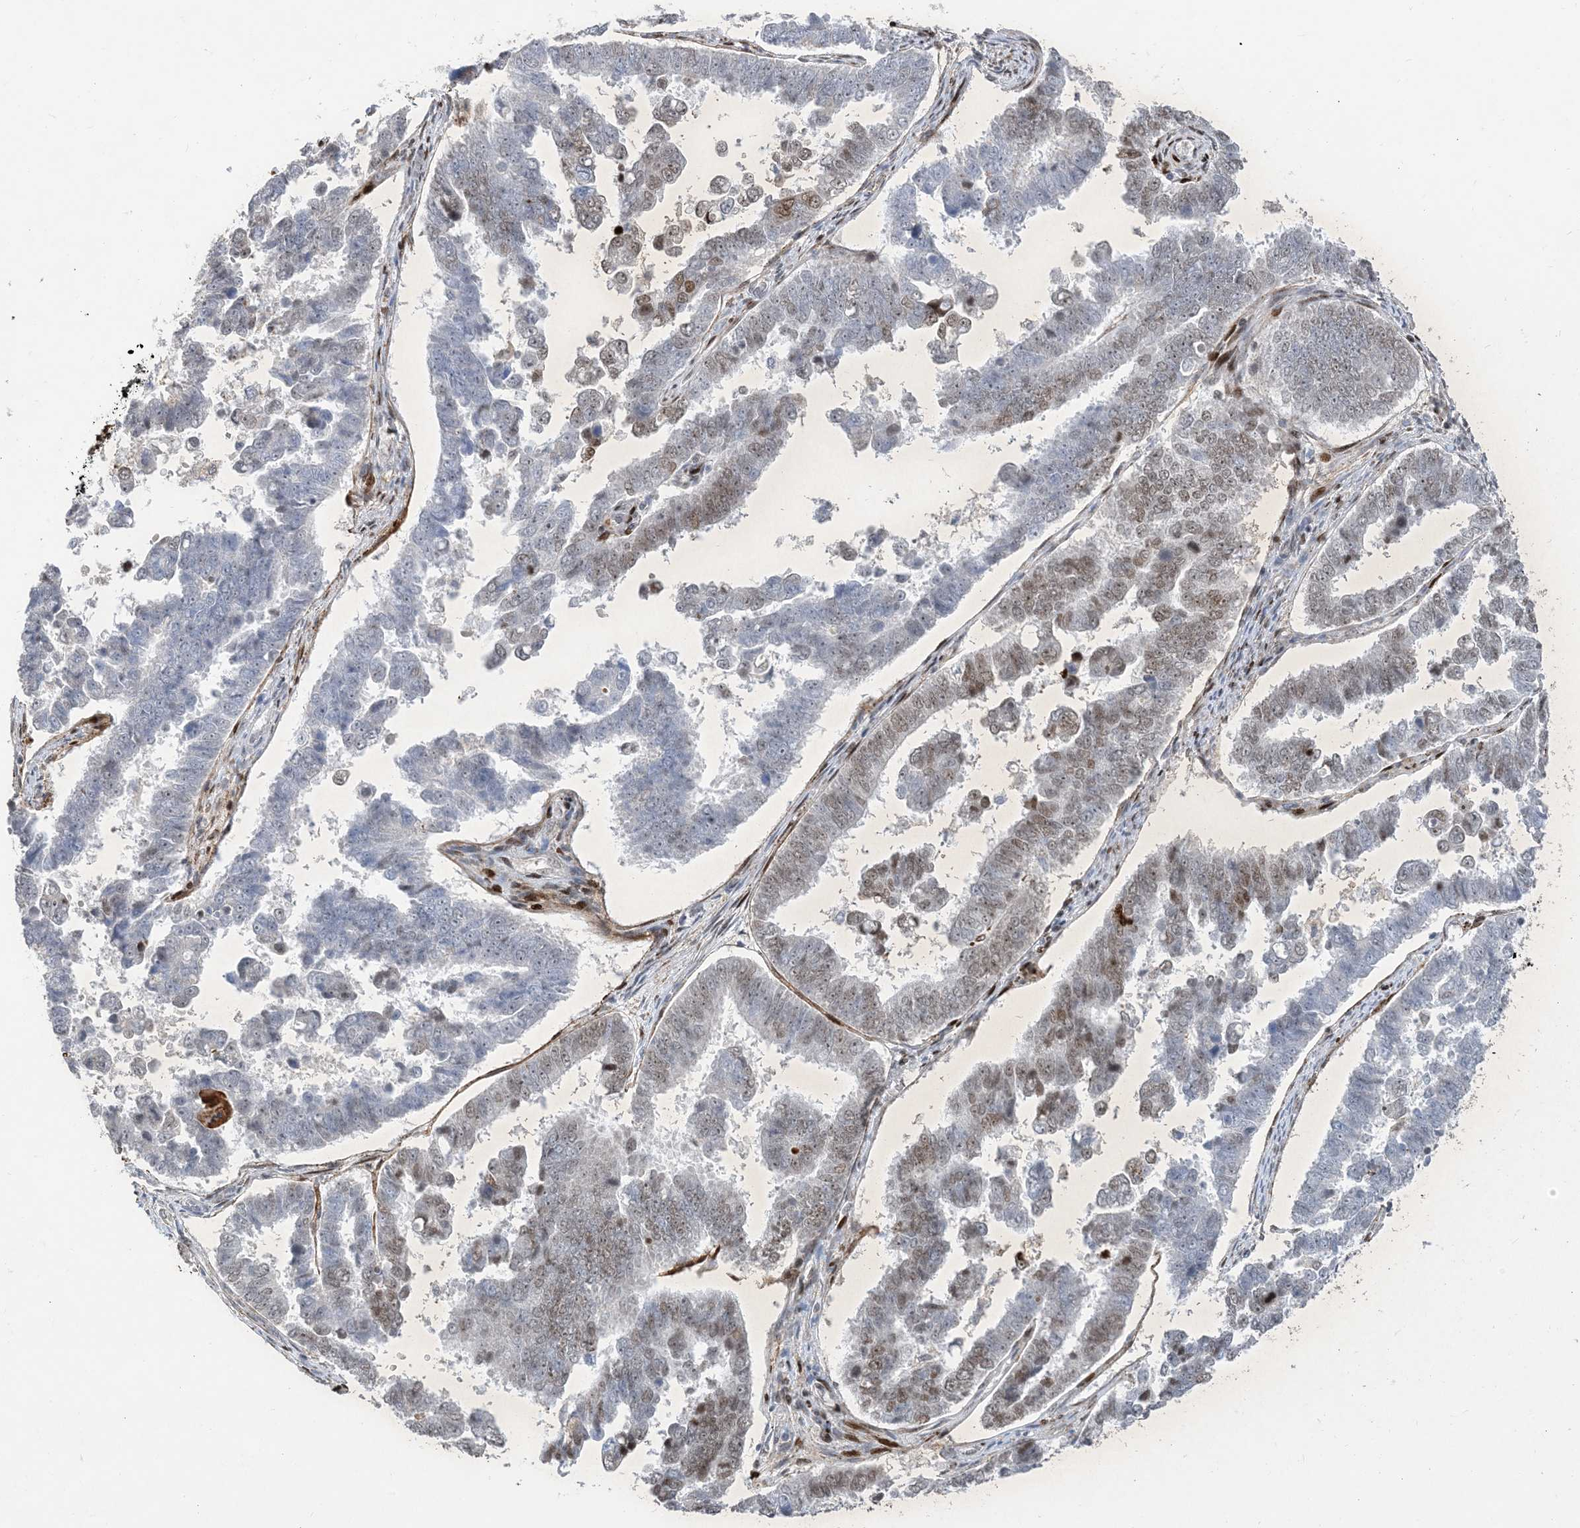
{"staining": {"intensity": "moderate", "quantity": "<25%", "location": "nuclear"}, "tissue": "endometrial cancer", "cell_type": "Tumor cells", "image_type": "cancer", "snomed": [{"axis": "morphology", "description": "Adenocarcinoma, NOS"}, {"axis": "topography", "description": "Endometrium"}], "caption": "DAB immunohistochemical staining of endometrial cancer (adenocarcinoma) reveals moderate nuclear protein positivity in approximately <25% of tumor cells.", "gene": "SLC25A53", "patient": {"sex": "female", "age": 75}}